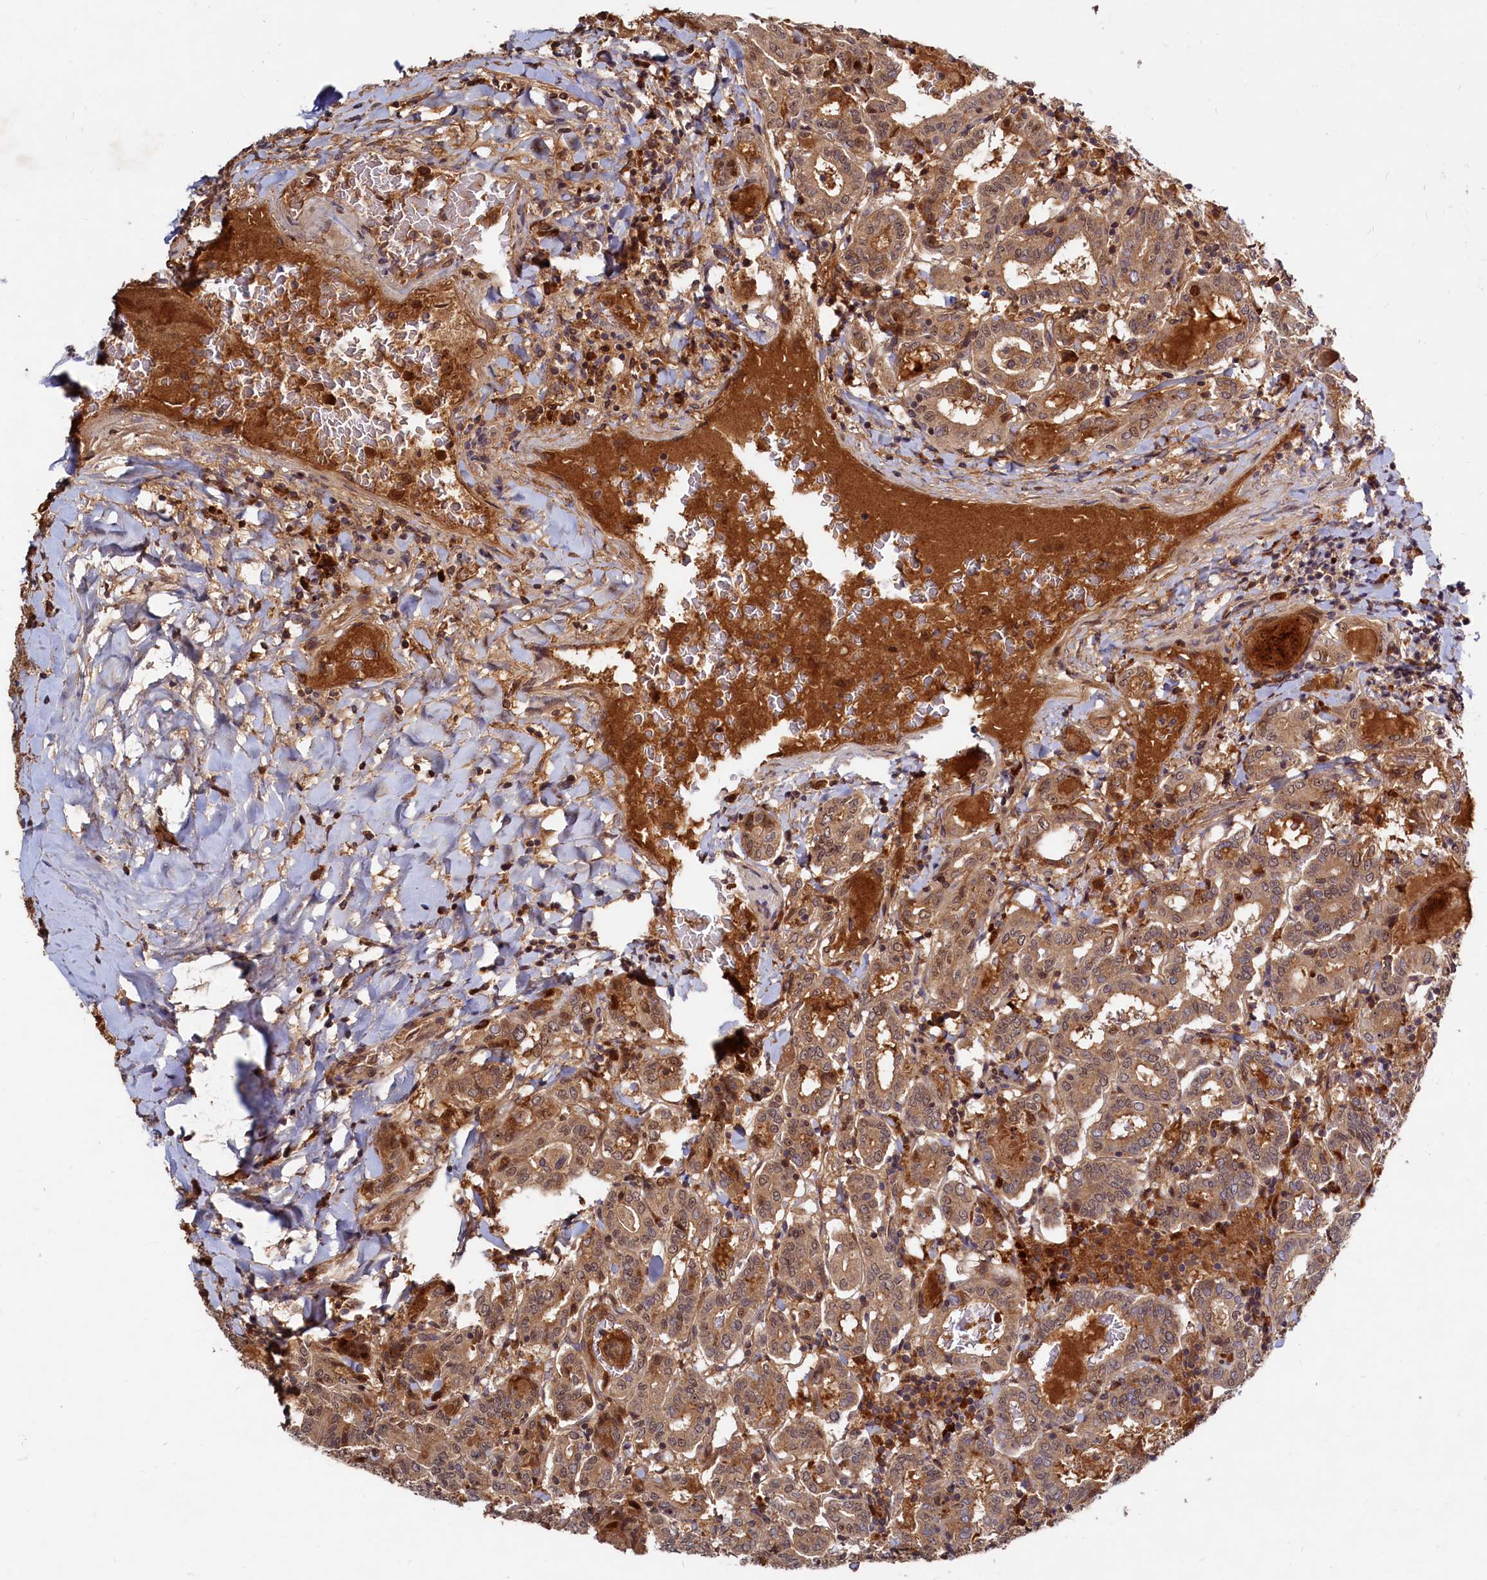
{"staining": {"intensity": "weak", "quantity": ">75%", "location": "cytoplasmic/membranous"}, "tissue": "thyroid cancer", "cell_type": "Tumor cells", "image_type": "cancer", "snomed": [{"axis": "morphology", "description": "Papillary adenocarcinoma, NOS"}, {"axis": "topography", "description": "Thyroid gland"}], "caption": "IHC staining of thyroid cancer, which exhibits low levels of weak cytoplasmic/membranous expression in approximately >75% of tumor cells indicating weak cytoplasmic/membranous protein positivity. The staining was performed using DAB (brown) for protein detection and nuclei were counterstained in hematoxylin (blue).", "gene": "TRAPPC4", "patient": {"sex": "female", "age": 72}}